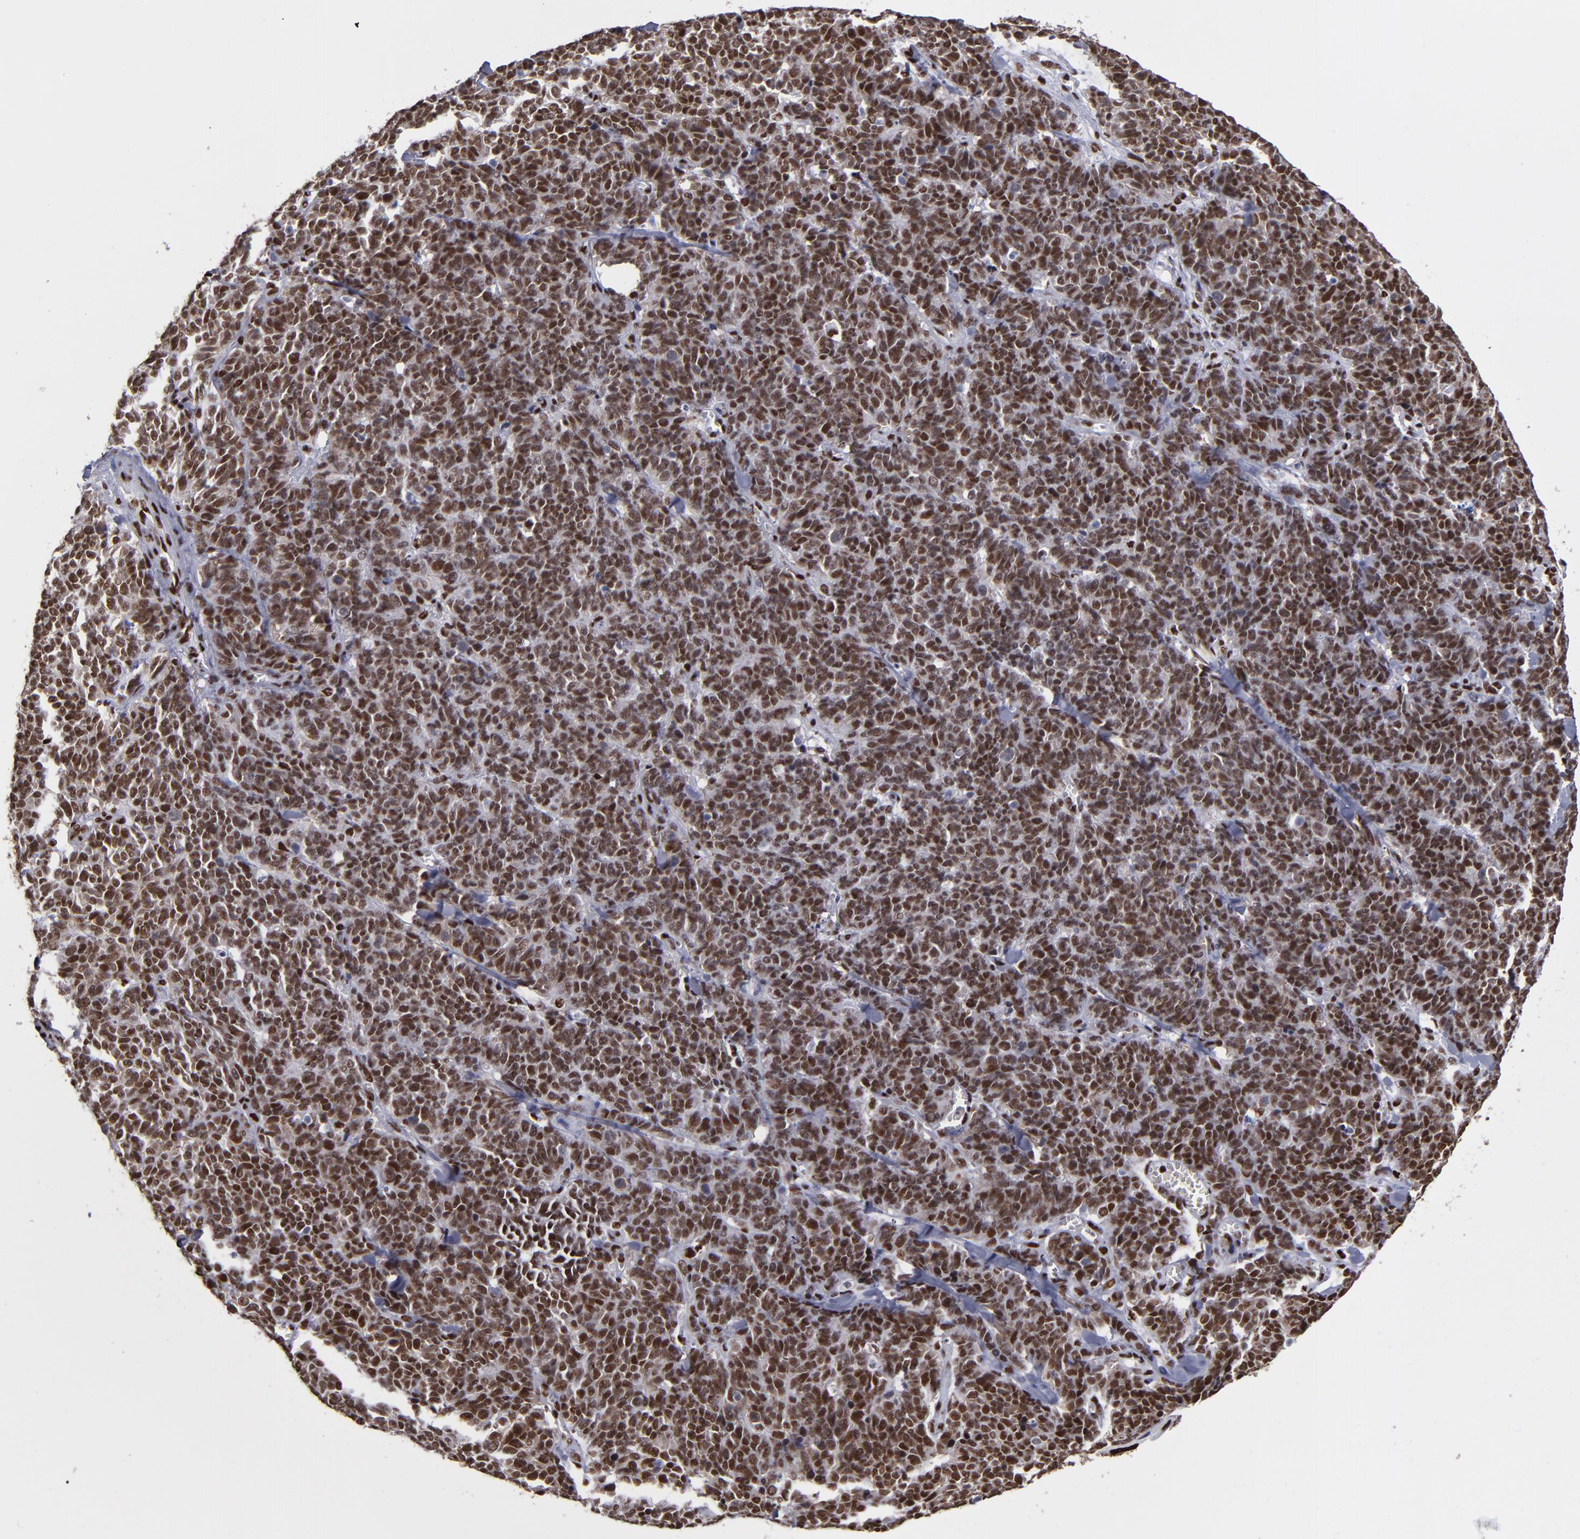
{"staining": {"intensity": "strong", "quantity": ">75%", "location": "nuclear"}, "tissue": "lung cancer", "cell_type": "Tumor cells", "image_type": "cancer", "snomed": [{"axis": "morphology", "description": "Neoplasm, malignant, NOS"}, {"axis": "topography", "description": "Lung"}], "caption": "Neoplasm (malignant) (lung) stained for a protein shows strong nuclear positivity in tumor cells.", "gene": "MRE11", "patient": {"sex": "female", "age": 58}}